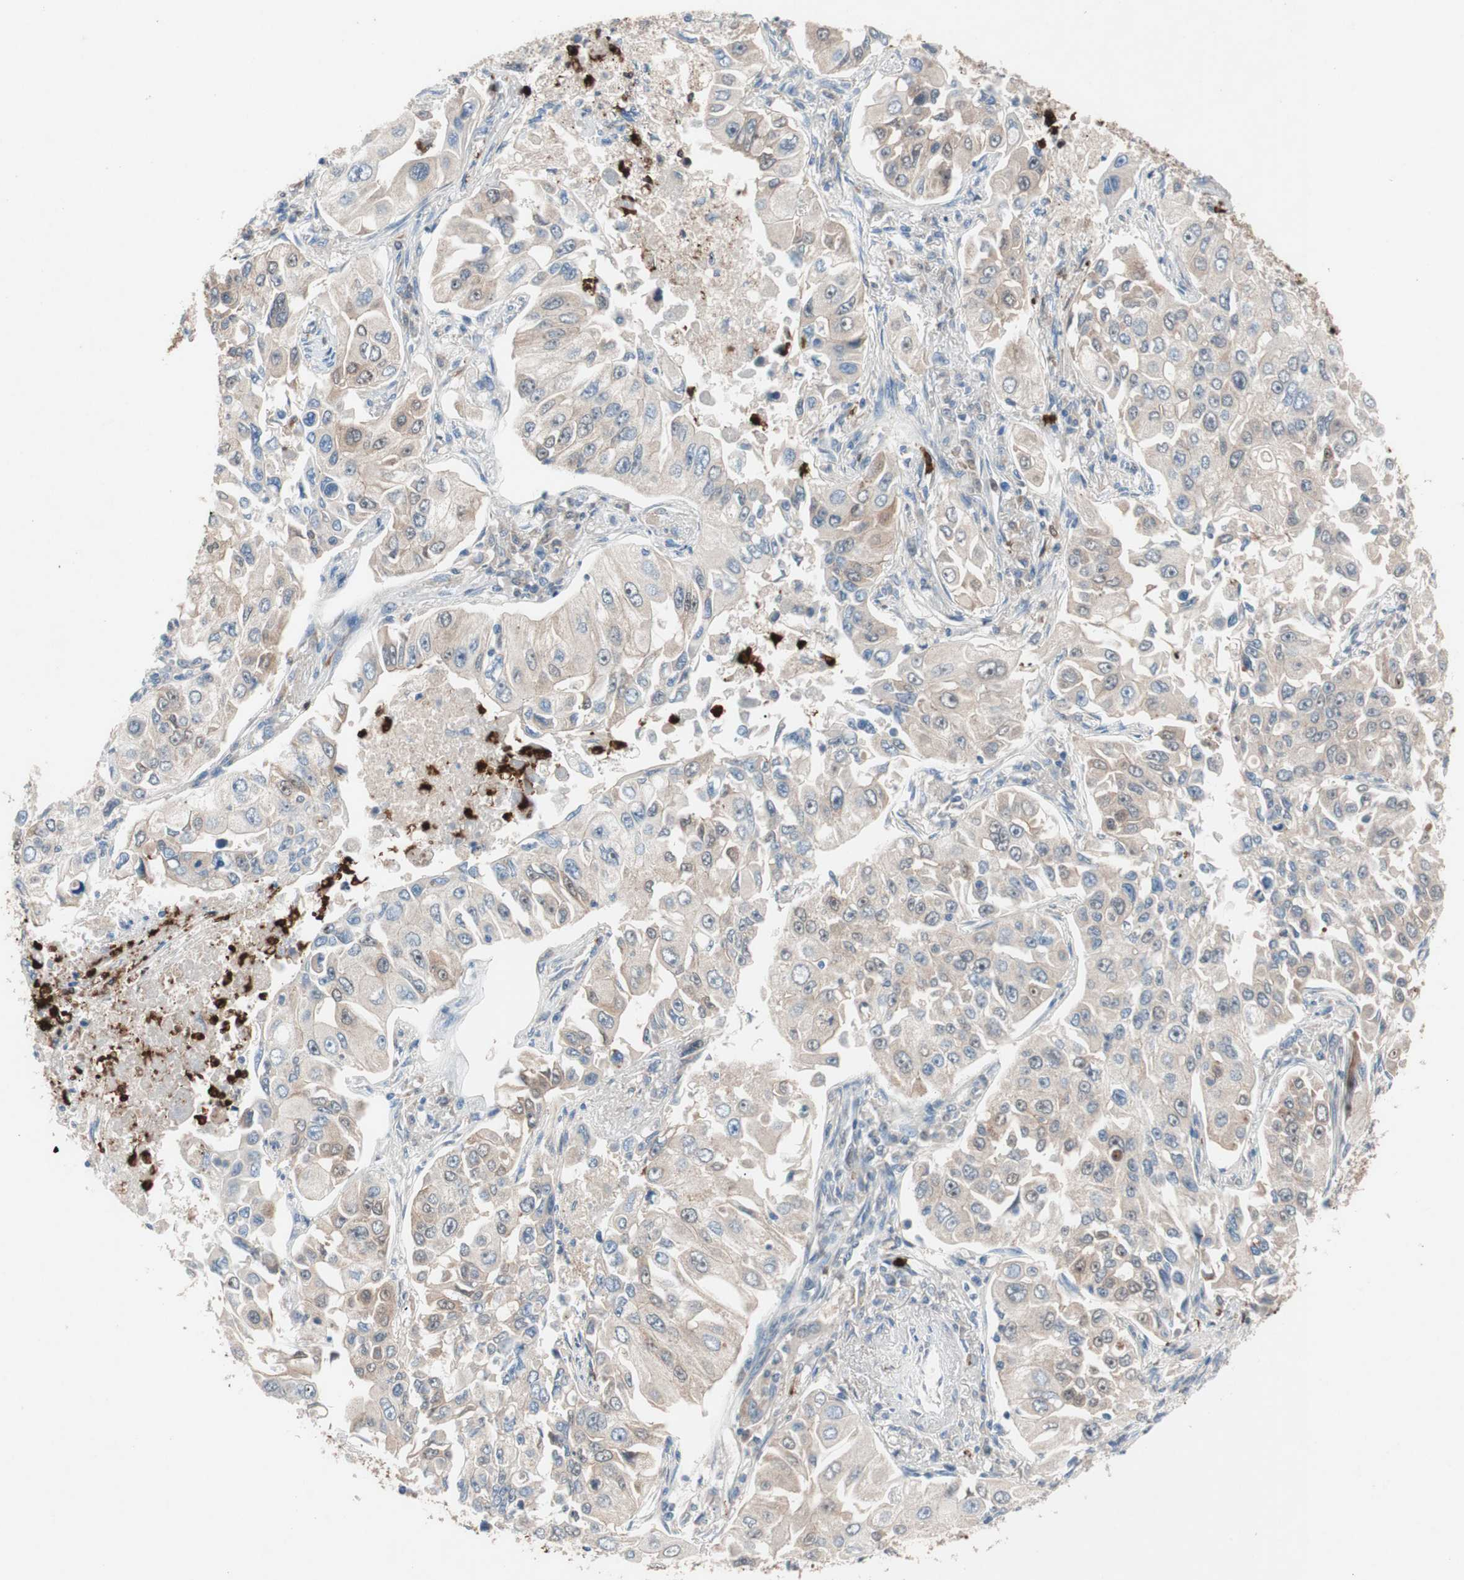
{"staining": {"intensity": "weak", "quantity": ">75%", "location": "cytoplasmic/membranous"}, "tissue": "lung cancer", "cell_type": "Tumor cells", "image_type": "cancer", "snomed": [{"axis": "morphology", "description": "Adenocarcinoma, NOS"}, {"axis": "topography", "description": "Lung"}], "caption": "A brown stain highlights weak cytoplasmic/membranous expression of a protein in human lung cancer (adenocarcinoma) tumor cells.", "gene": "CLEC4D", "patient": {"sex": "male", "age": 84}}